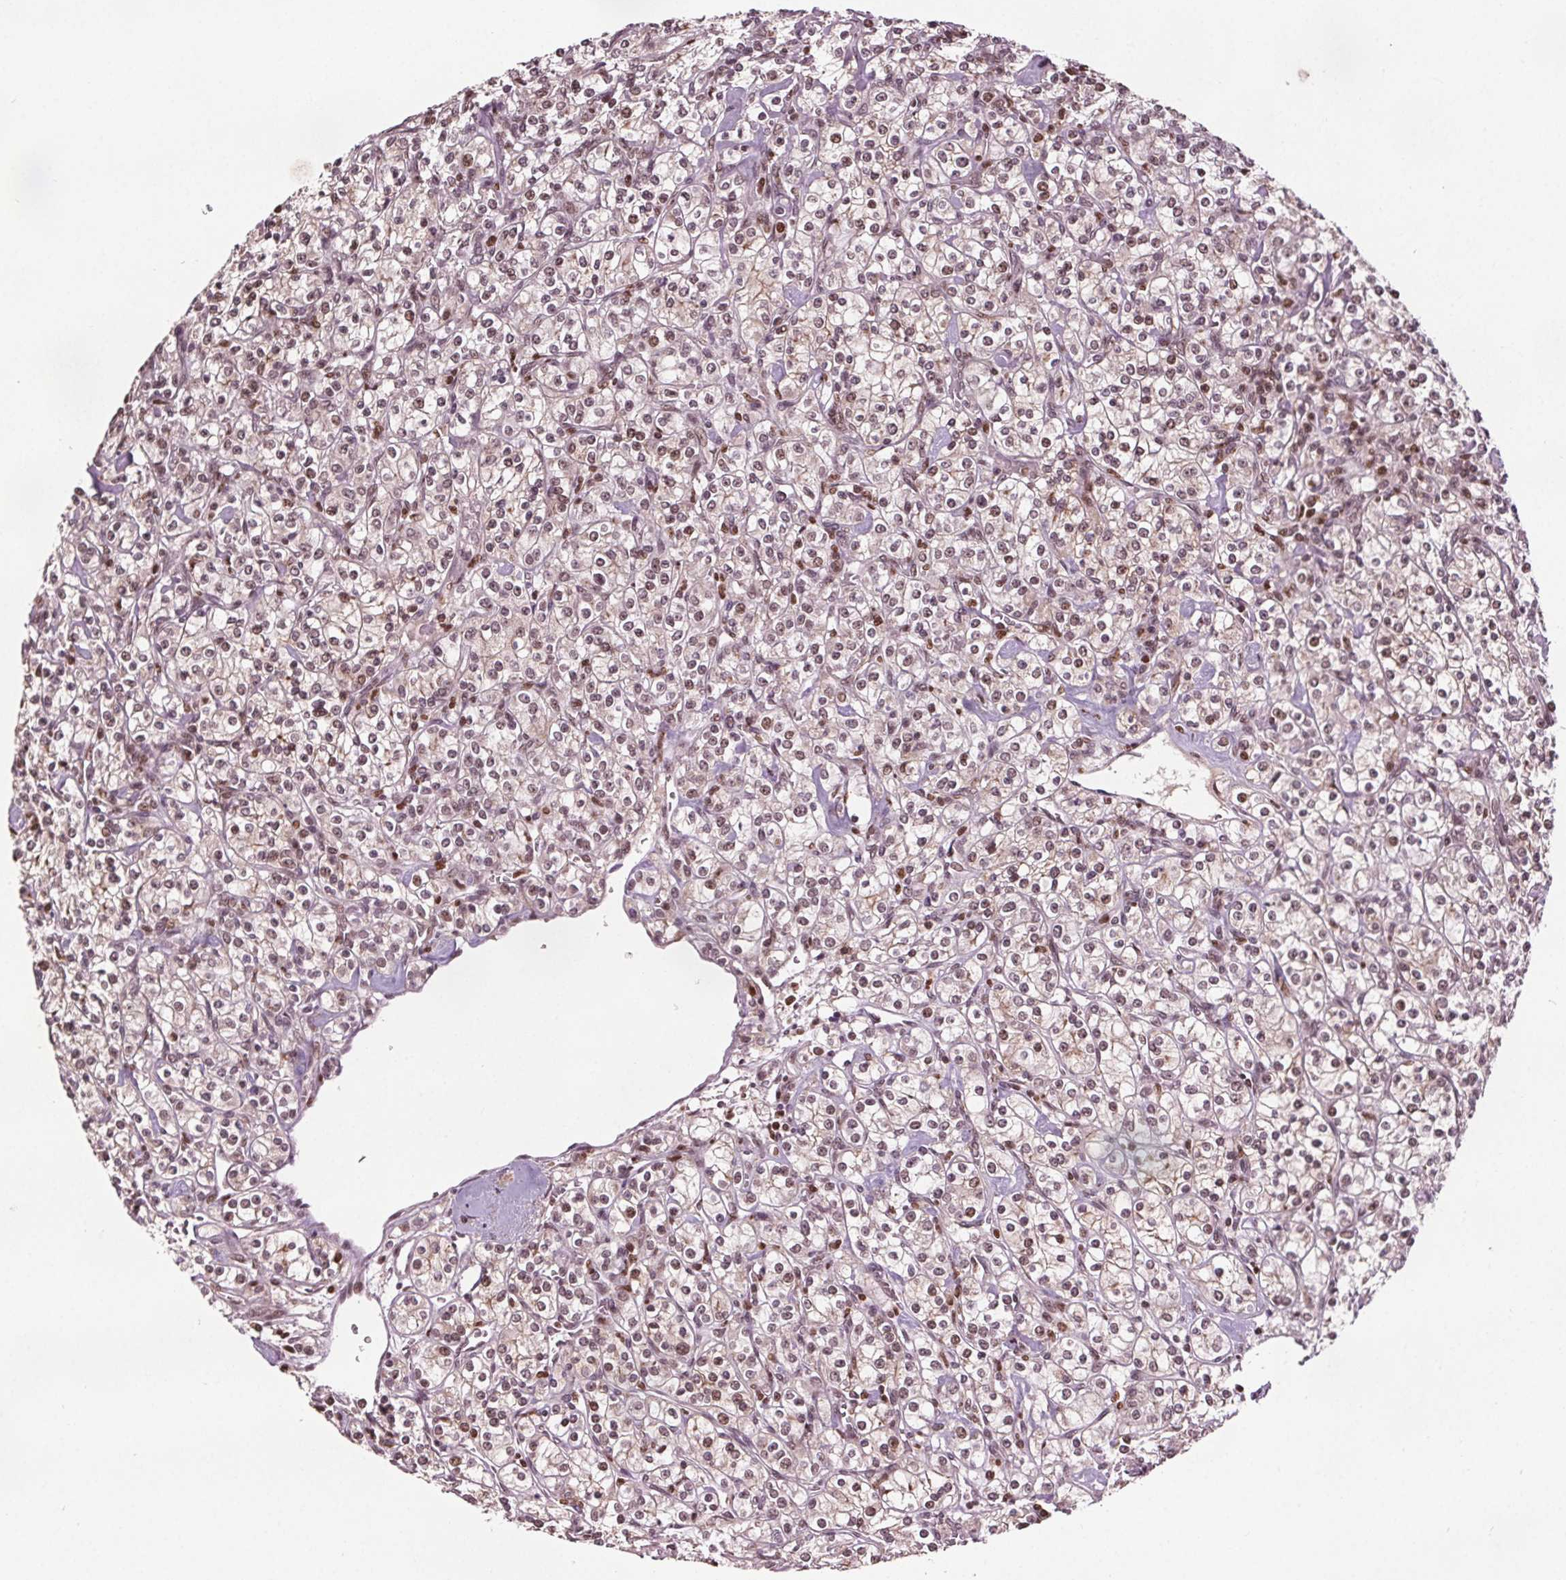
{"staining": {"intensity": "weak", "quantity": ">75%", "location": "nuclear"}, "tissue": "renal cancer", "cell_type": "Tumor cells", "image_type": "cancer", "snomed": [{"axis": "morphology", "description": "Adenocarcinoma, NOS"}, {"axis": "topography", "description": "Kidney"}], "caption": "Tumor cells exhibit low levels of weak nuclear positivity in about >75% of cells in human adenocarcinoma (renal).", "gene": "DDX11", "patient": {"sex": "male", "age": 77}}